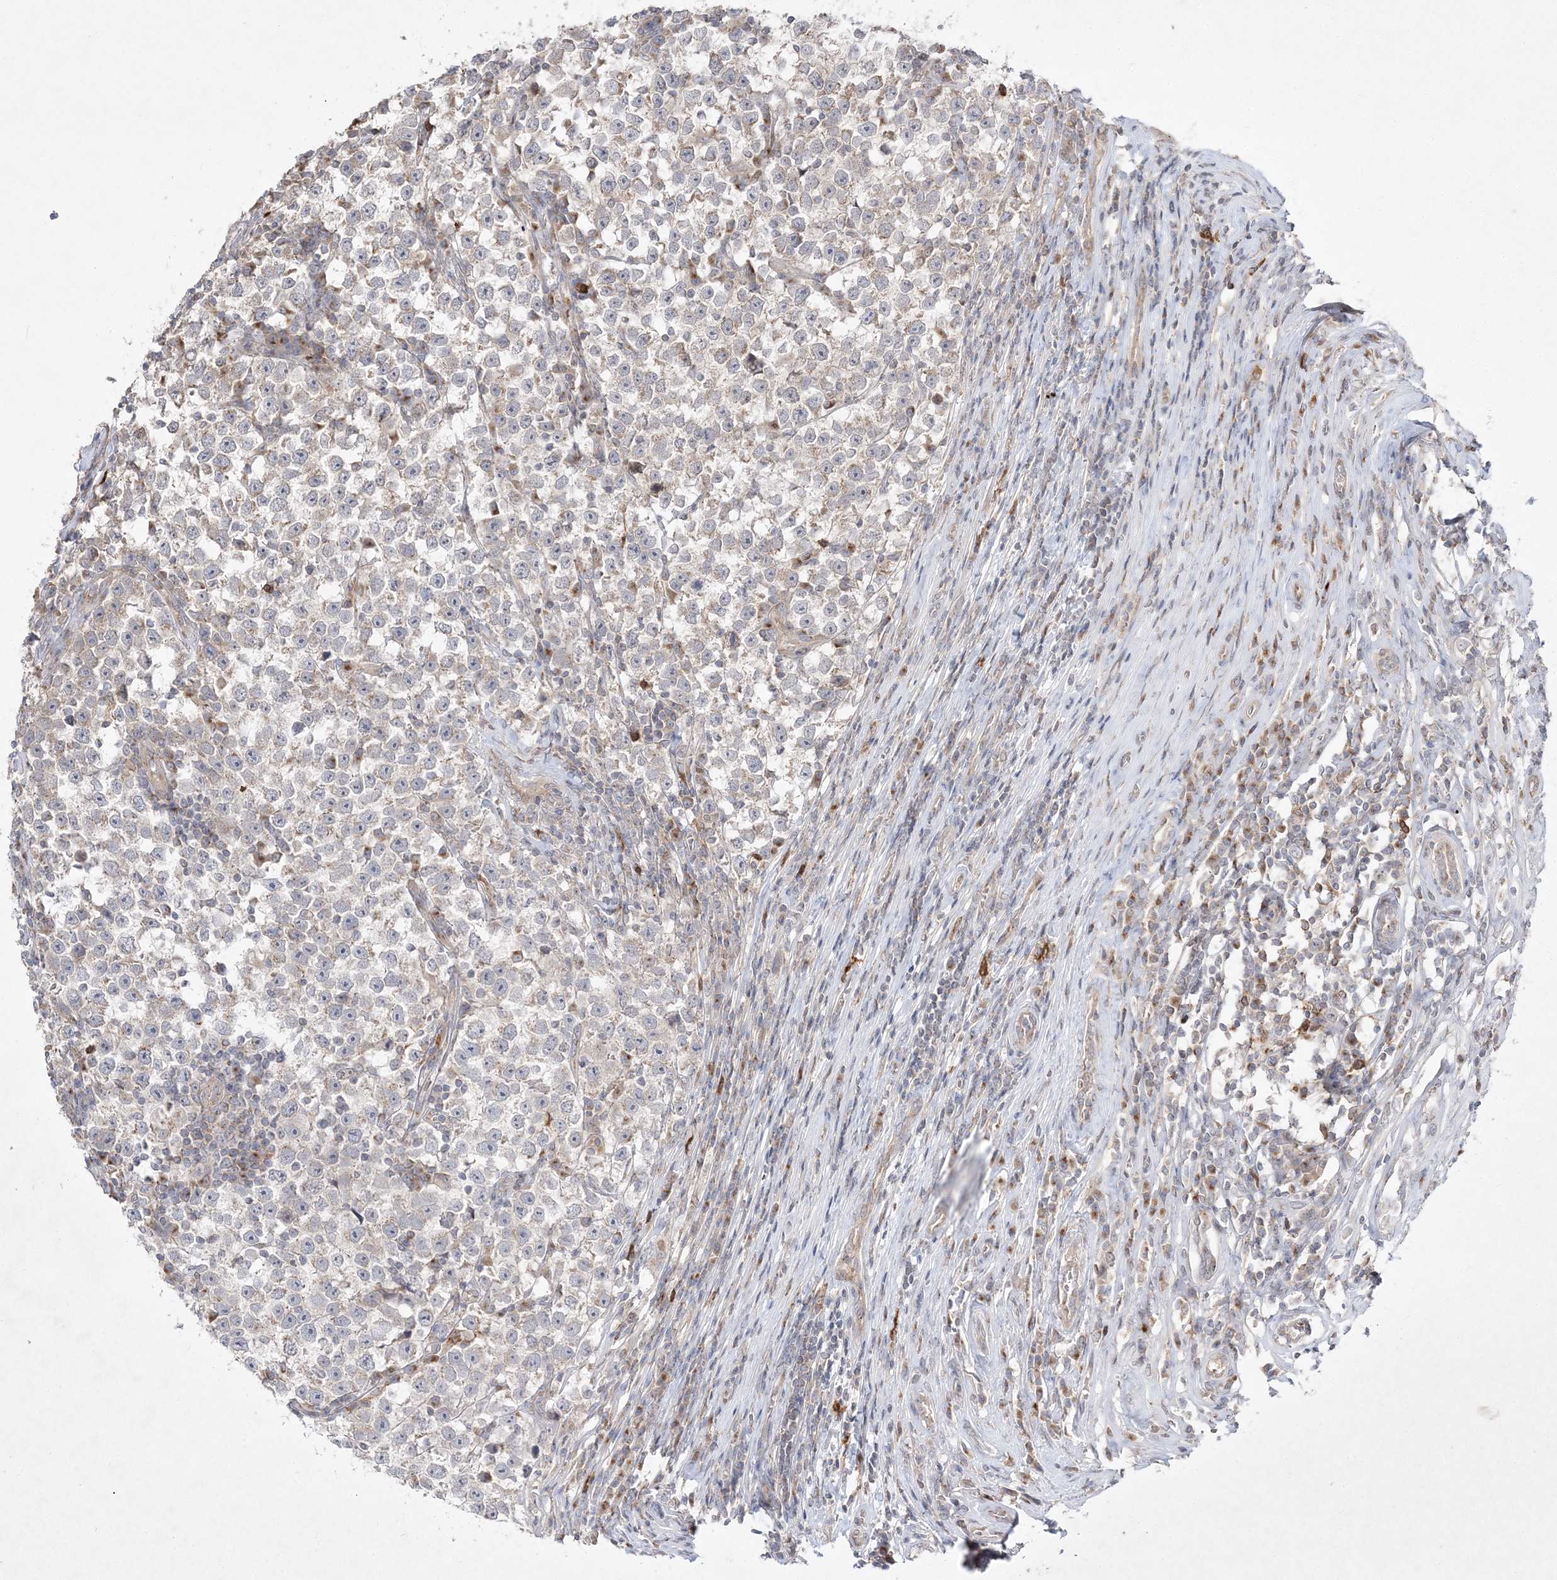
{"staining": {"intensity": "weak", "quantity": "<25%", "location": "cytoplasmic/membranous"}, "tissue": "testis cancer", "cell_type": "Tumor cells", "image_type": "cancer", "snomed": [{"axis": "morphology", "description": "Normal tissue, NOS"}, {"axis": "morphology", "description": "Seminoma, NOS"}, {"axis": "topography", "description": "Testis"}], "caption": "This is an IHC image of human seminoma (testis). There is no staining in tumor cells.", "gene": "CLNK", "patient": {"sex": "male", "age": 43}}